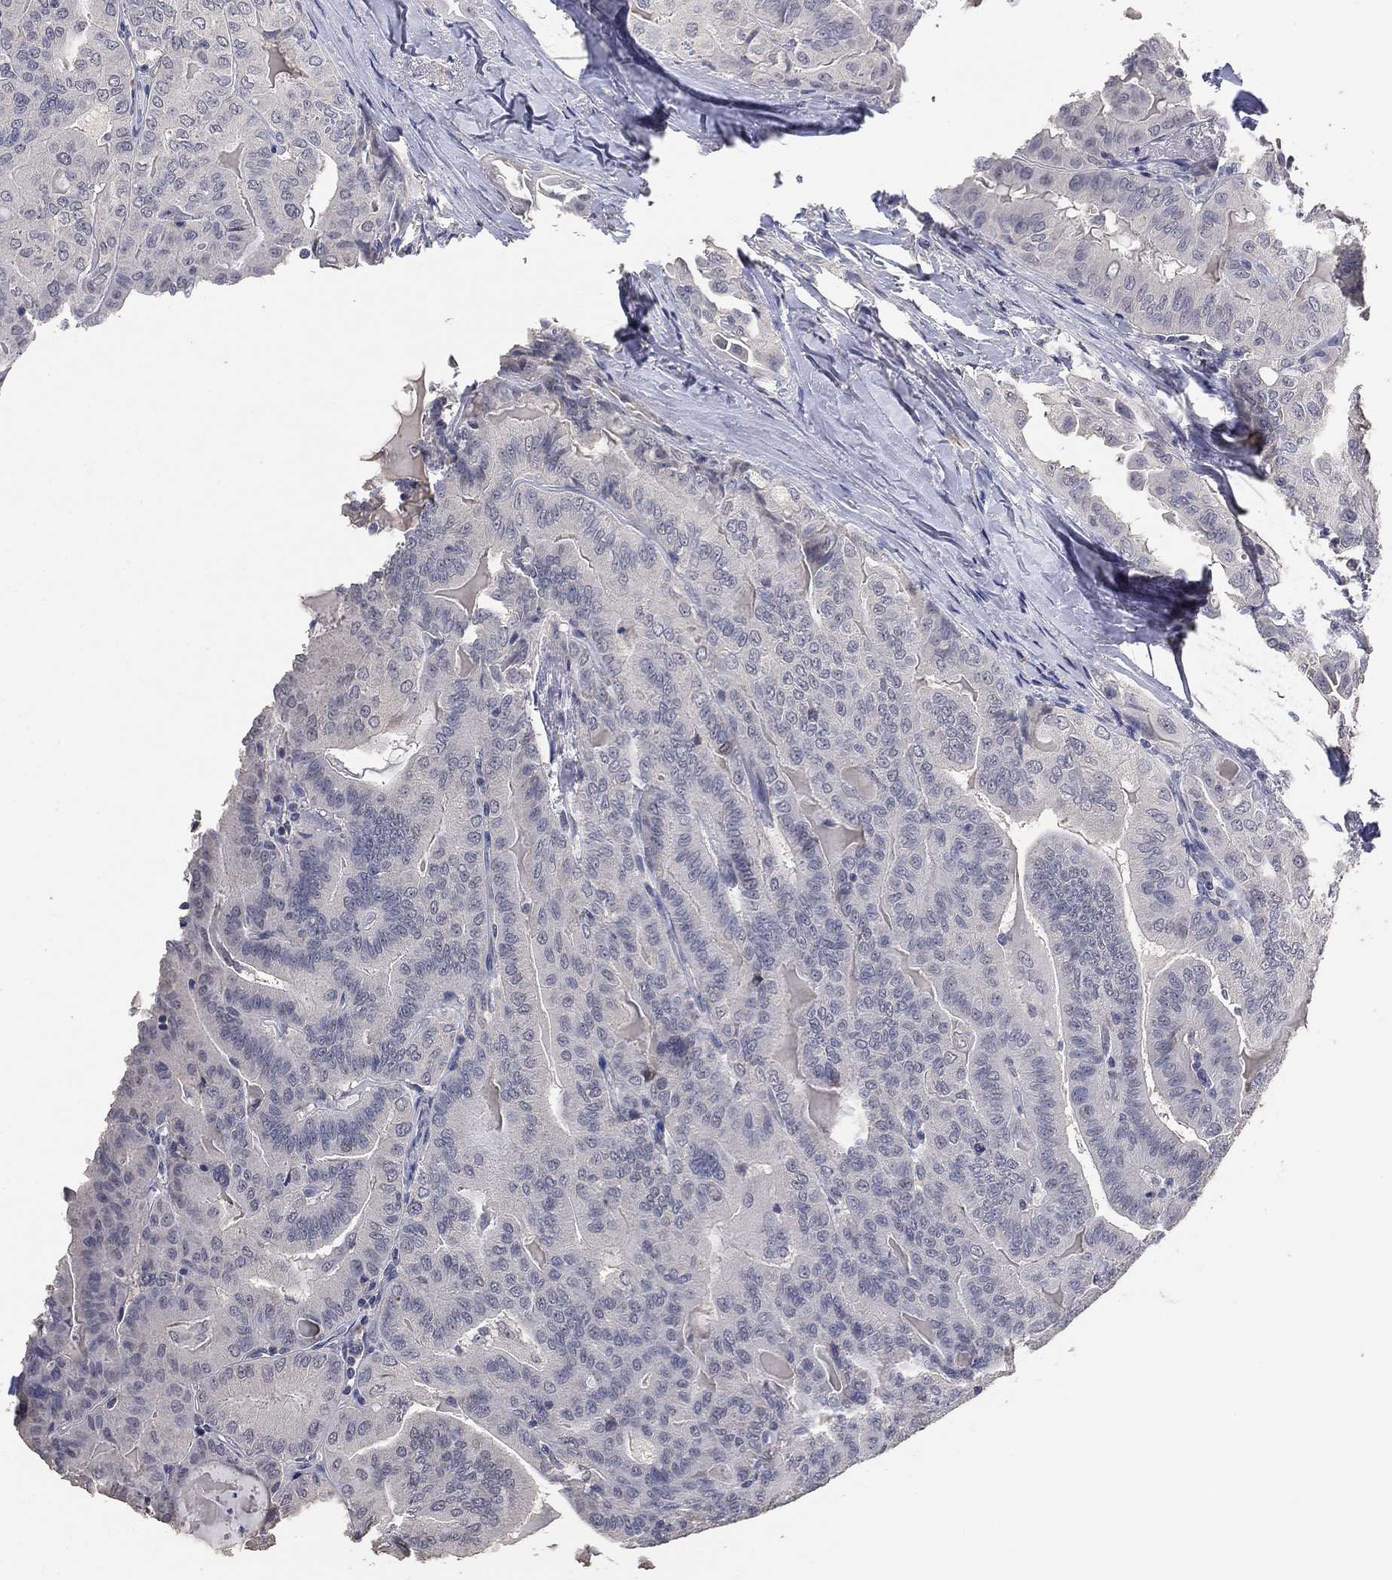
{"staining": {"intensity": "negative", "quantity": "none", "location": "none"}, "tissue": "thyroid cancer", "cell_type": "Tumor cells", "image_type": "cancer", "snomed": [{"axis": "morphology", "description": "Papillary adenocarcinoma, NOS"}, {"axis": "topography", "description": "Thyroid gland"}], "caption": "This is an immunohistochemistry (IHC) photomicrograph of human thyroid cancer. There is no positivity in tumor cells.", "gene": "DSG1", "patient": {"sex": "female", "age": 68}}